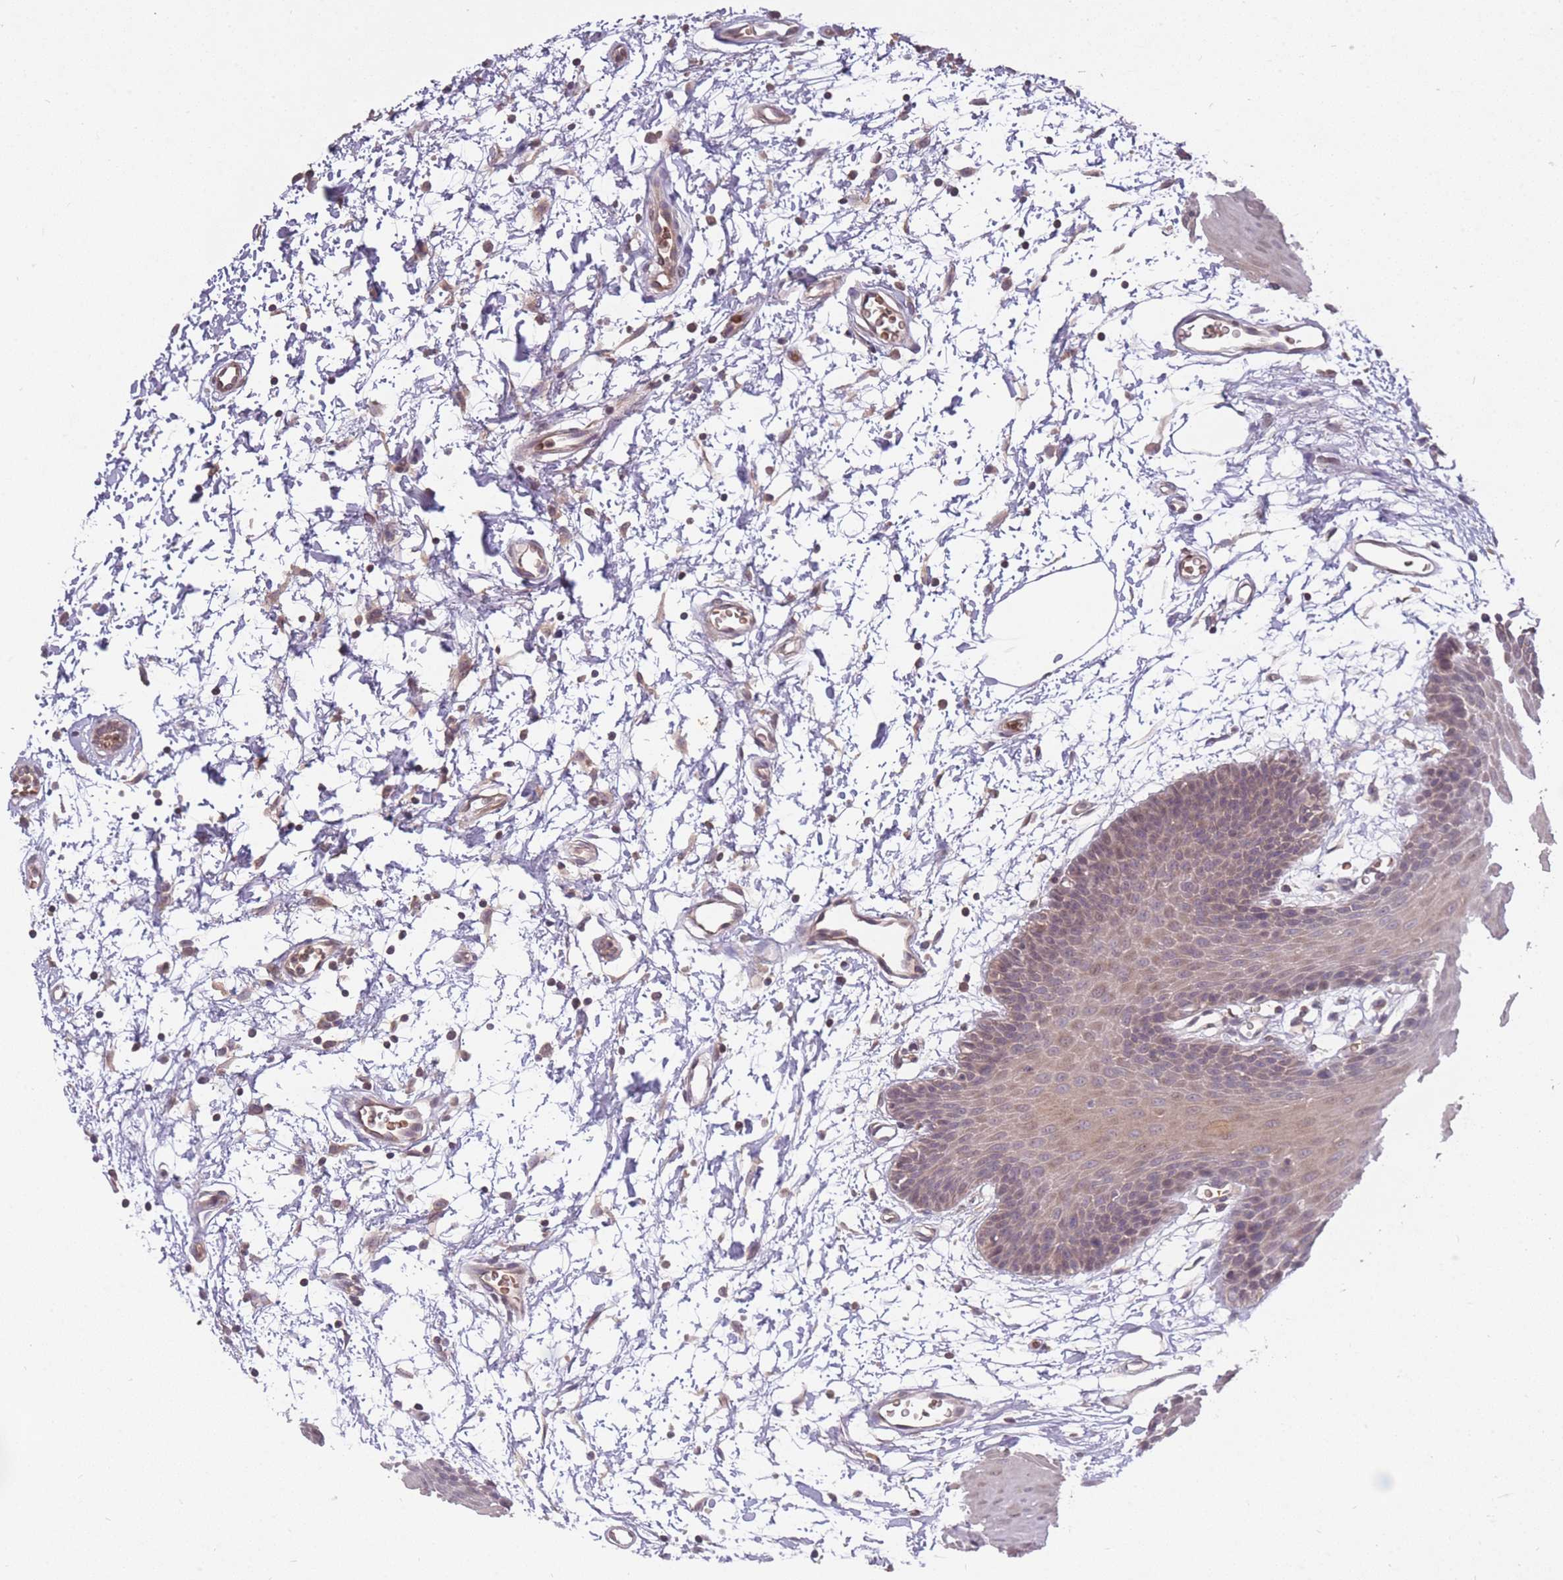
{"staining": {"intensity": "weak", "quantity": "<25%", "location": "cytoplasmic/membranous,nuclear"}, "tissue": "oral mucosa", "cell_type": "Squamous epithelial cells", "image_type": "normal", "snomed": [{"axis": "morphology", "description": "Normal tissue, NOS"}, {"axis": "topography", "description": "Skeletal muscle"}, {"axis": "topography", "description": "Oral tissue"}, {"axis": "topography", "description": "Salivary gland"}, {"axis": "topography", "description": "Peripheral nerve tissue"}], "caption": "Oral mucosa stained for a protein using IHC demonstrates no staining squamous epithelial cells.", "gene": "ADCYAP1R1", "patient": {"sex": "male", "age": 54}}